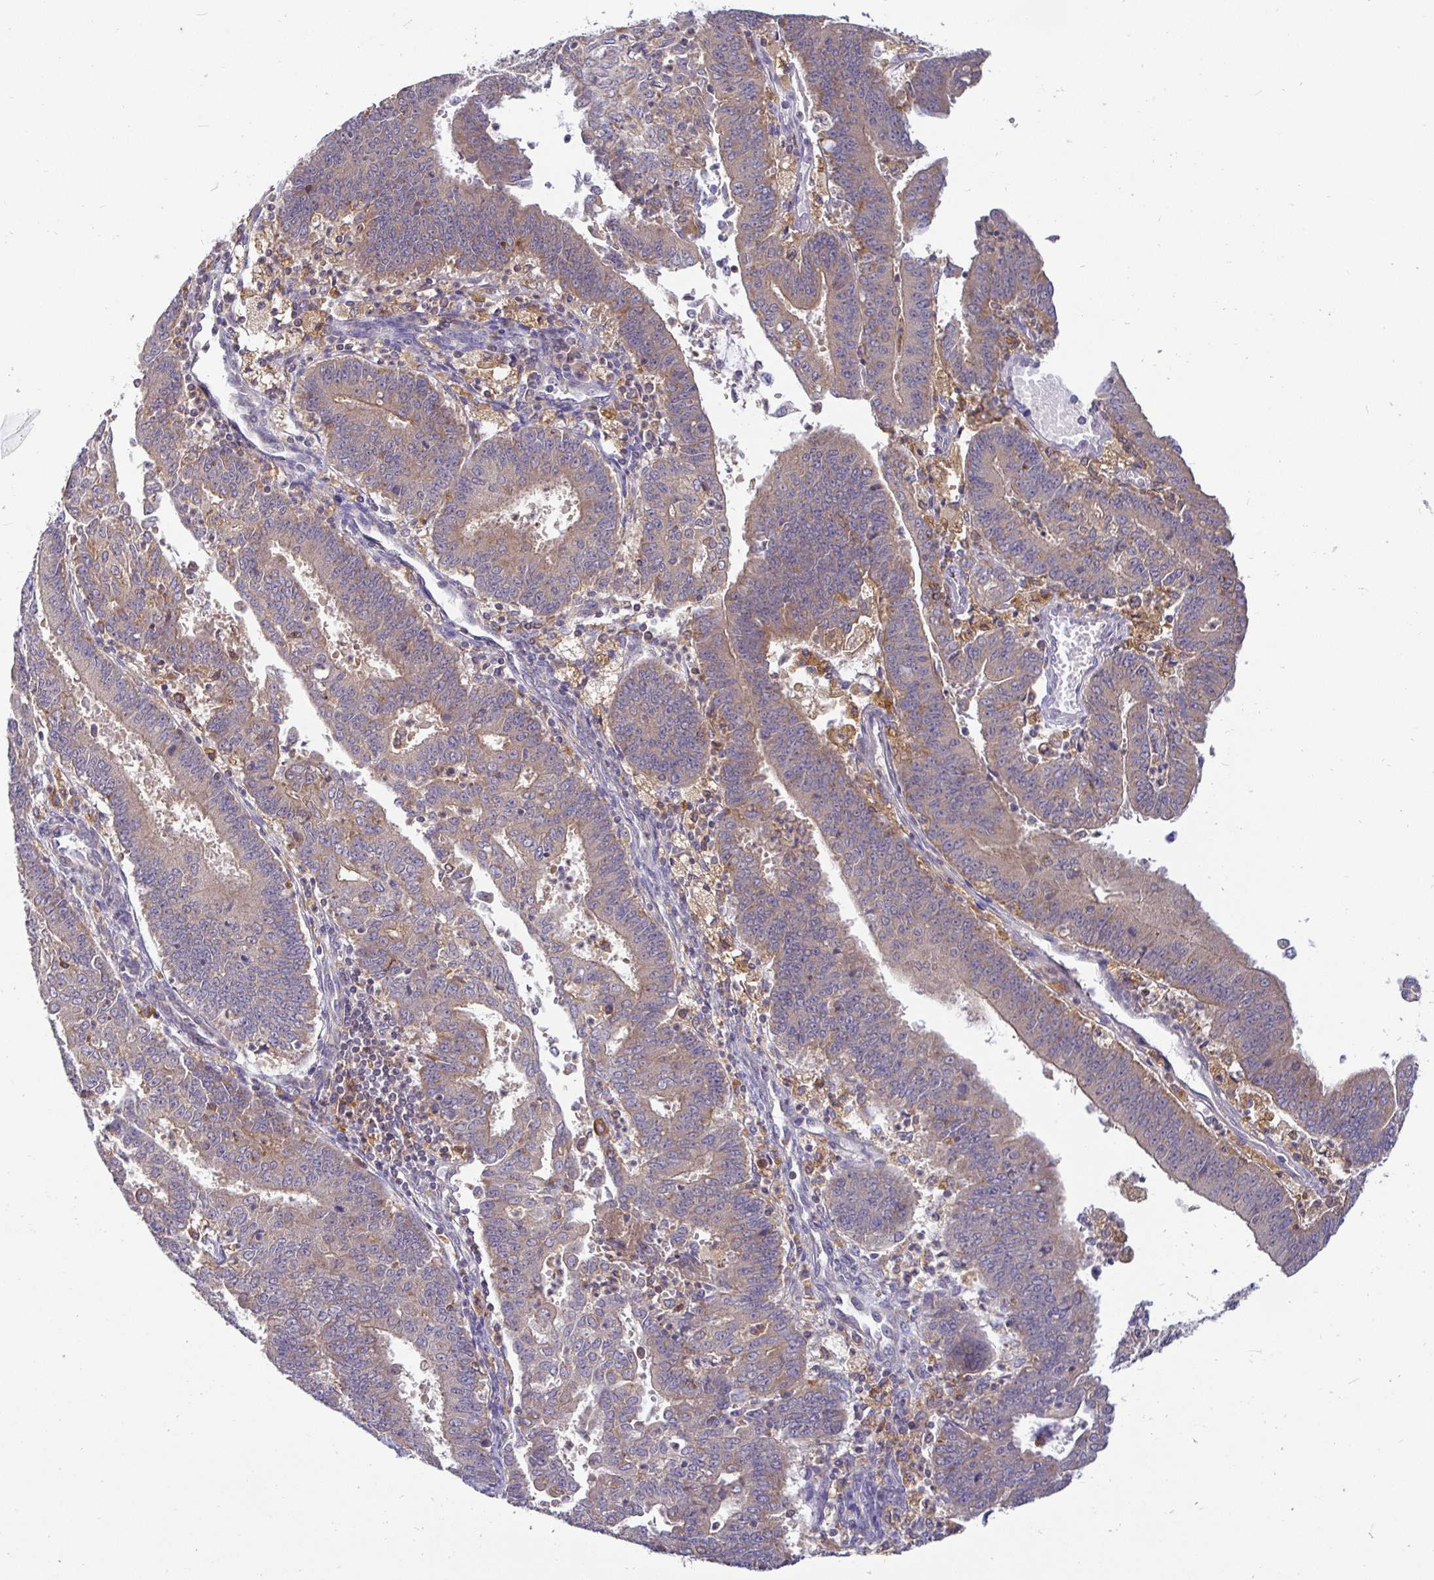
{"staining": {"intensity": "weak", "quantity": "25%-75%", "location": "cytoplasmic/membranous"}, "tissue": "endometrial cancer", "cell_type": "Tumor cells", "image_type": "cancer", "snomed": [{"axis": "morphology", "description": "Adenocarcinoma, NOS"}, {"axis": "topography", "description": "Endometrium"}], "caption": "Endometrial cancer (adenocarcinoma) stained with immunohistochemistry (IHC) reveals weak cytoplasmic/membranous positivity in about 25%-75% of tumor cells.", "gene": "ATP6V1F", "patient": {"sex": "female", "age": 73}}